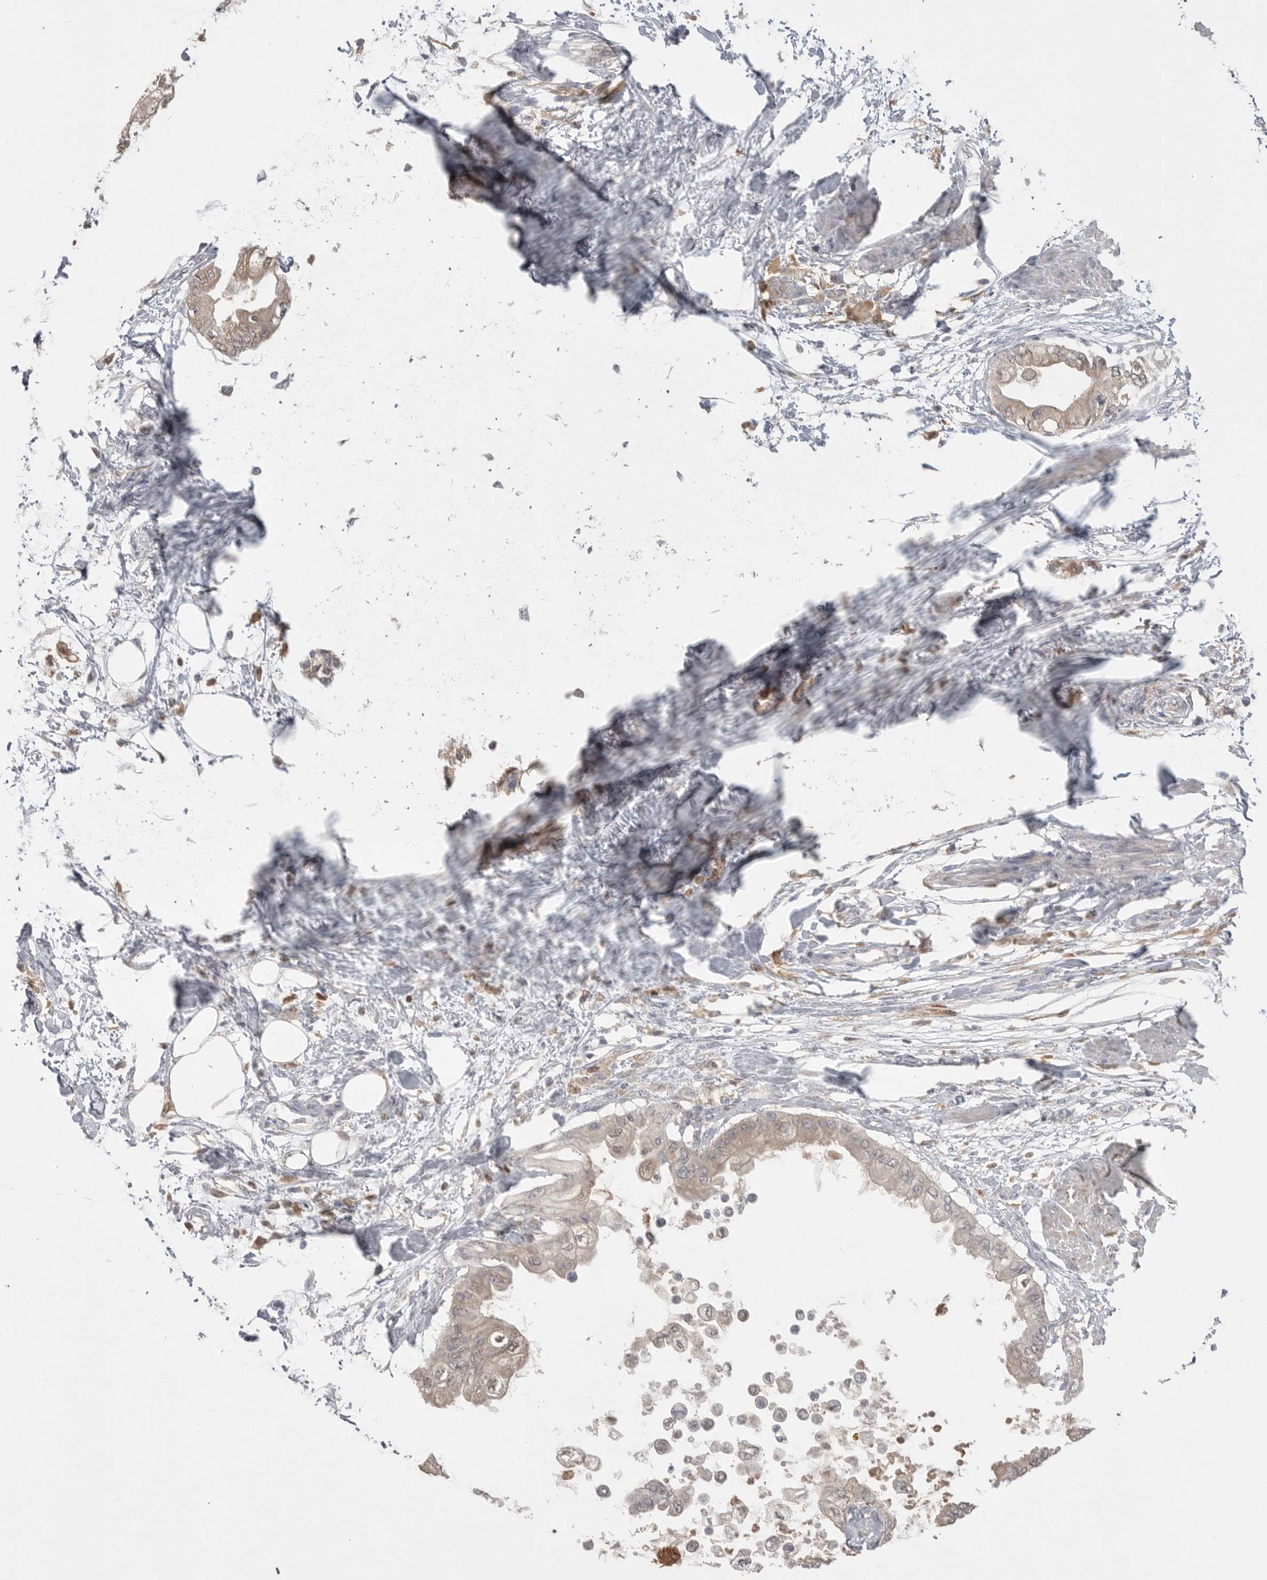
{"staining": {"intensity": "weak", "quantity": ">75%", "location": "cytoplasmic/membranous"}, "tissue": "pancreatic cancer", "cell_type": "Tumor cells", "image_type": "cancer", "snomed": [{"axis": "morphology", "description": "Normal tissue, NOS"}, {"axis": "morphology", "description": "Adenocarcinoma, NOS"}, {"axis": "topography", "description": "Pancreas"}, {"axis": "topography", "description": "Duodenum"}], "caption": "DAB (3,3'-diaminobenzidine) immunohistochemical staining of human pancreatic cancer (adenocarcinoma) demonstrates weak cytoplasmic/membranous protein positivity in about >75% of tumor cells. (Stains: DAB in brown, nuclei in blue, Microscopy: brightfield microscopy at high magnification).", "gene": "KYAT3", "patient": {"sex": "female", "age": 60}}